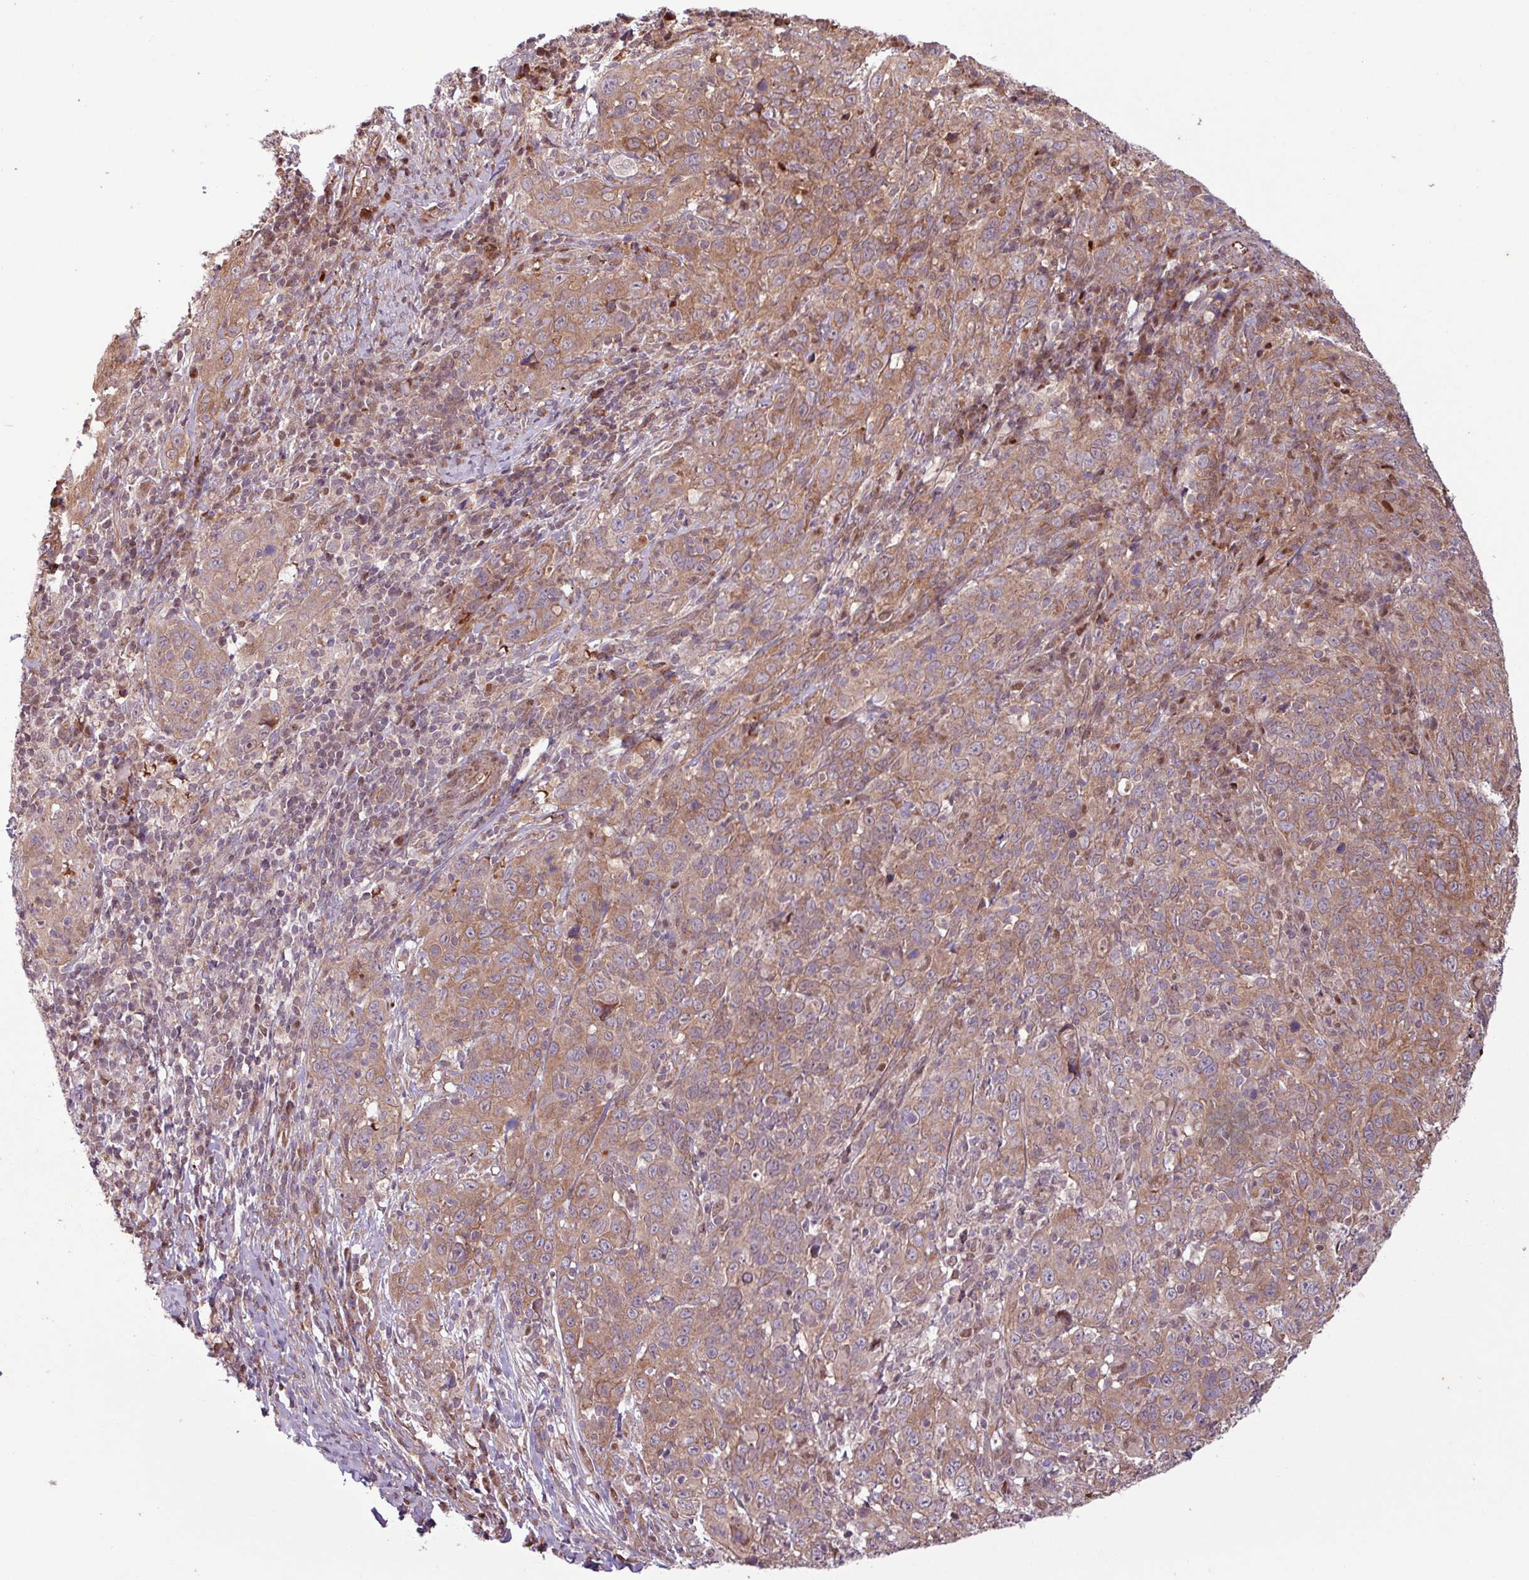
{"staining": {"intensity": "moderate", "quantity": ">75%", "location": "cytoplasmic/membranous"}, "tissue": "cervical cancer", "cell_type": "Tumor cells", "image_type": "cancer", "snomed": [{"axis": "morphology", "description": "Squamous cell carcinoma, NOS"}, {"axis": "topography", "description": "Cervix"}], "caption": "Immunohistochemistry (IHC) of human cervical squamous cell carcinoma shows medium levels of moderate cytoplasmic/membranous positivity in approximately >75% of tumor cells.", "gene": "PDPR", "patient": {"sex": "female", "age": 46}}